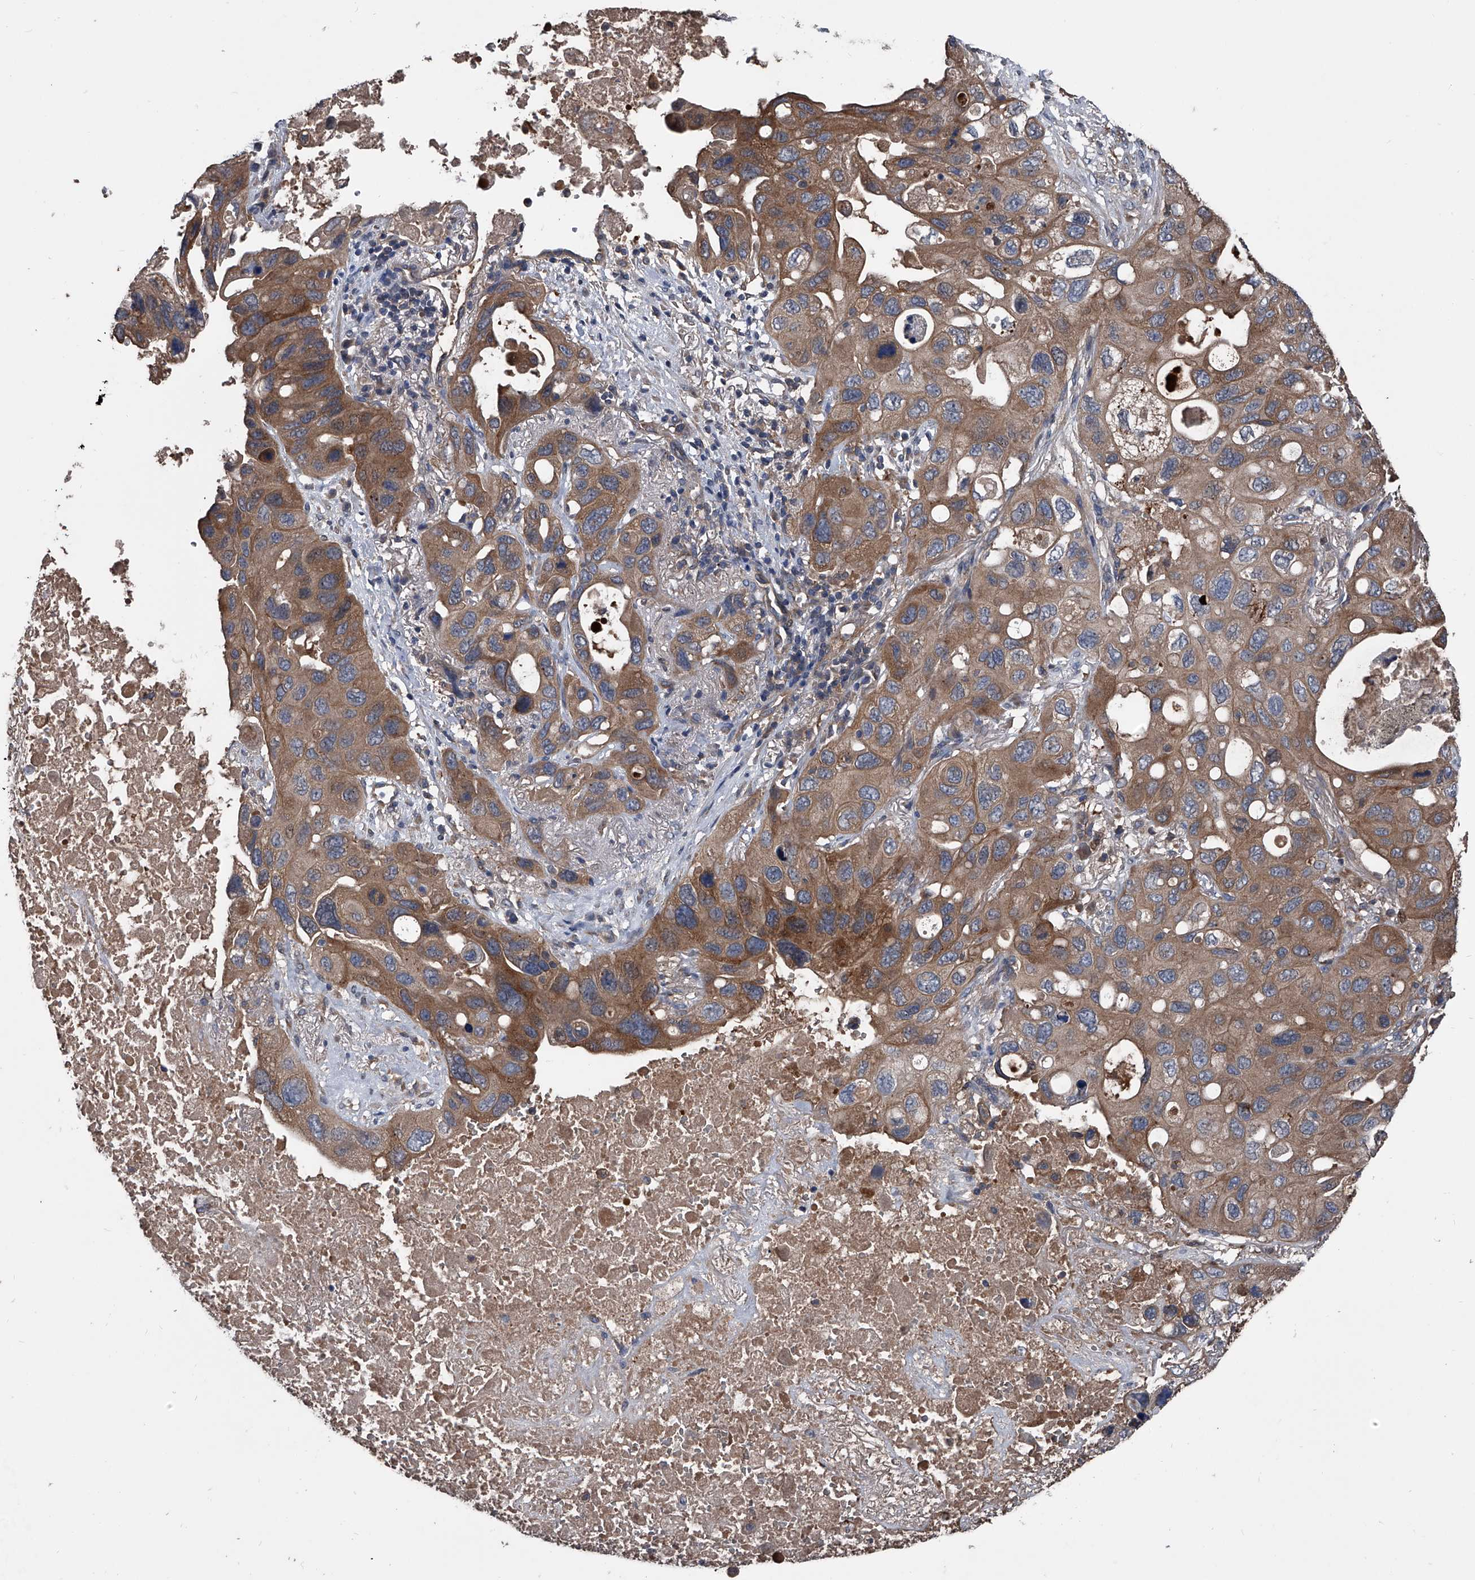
{"staining": {"intensity": "moderate", "quantity": ">75%", "location": "cytoplasmic/membranous"}, "tissue": "lung cancer", "cell_type": "Tumor cells", "image_type": "cancer", "snomed": [{"axis": "morphology", "description": "Squamous cell carcinoma, NOS"}, {"axis": "topography", "description": "Lung"}], "caption": "A brown stain shows moderate cytoplasmic/membranous expression of a protein in human squamous cell carcinoma (lung) tumor cells.", "gene": "KIF13A", "patient": {"sex": "female", "age": 73}}